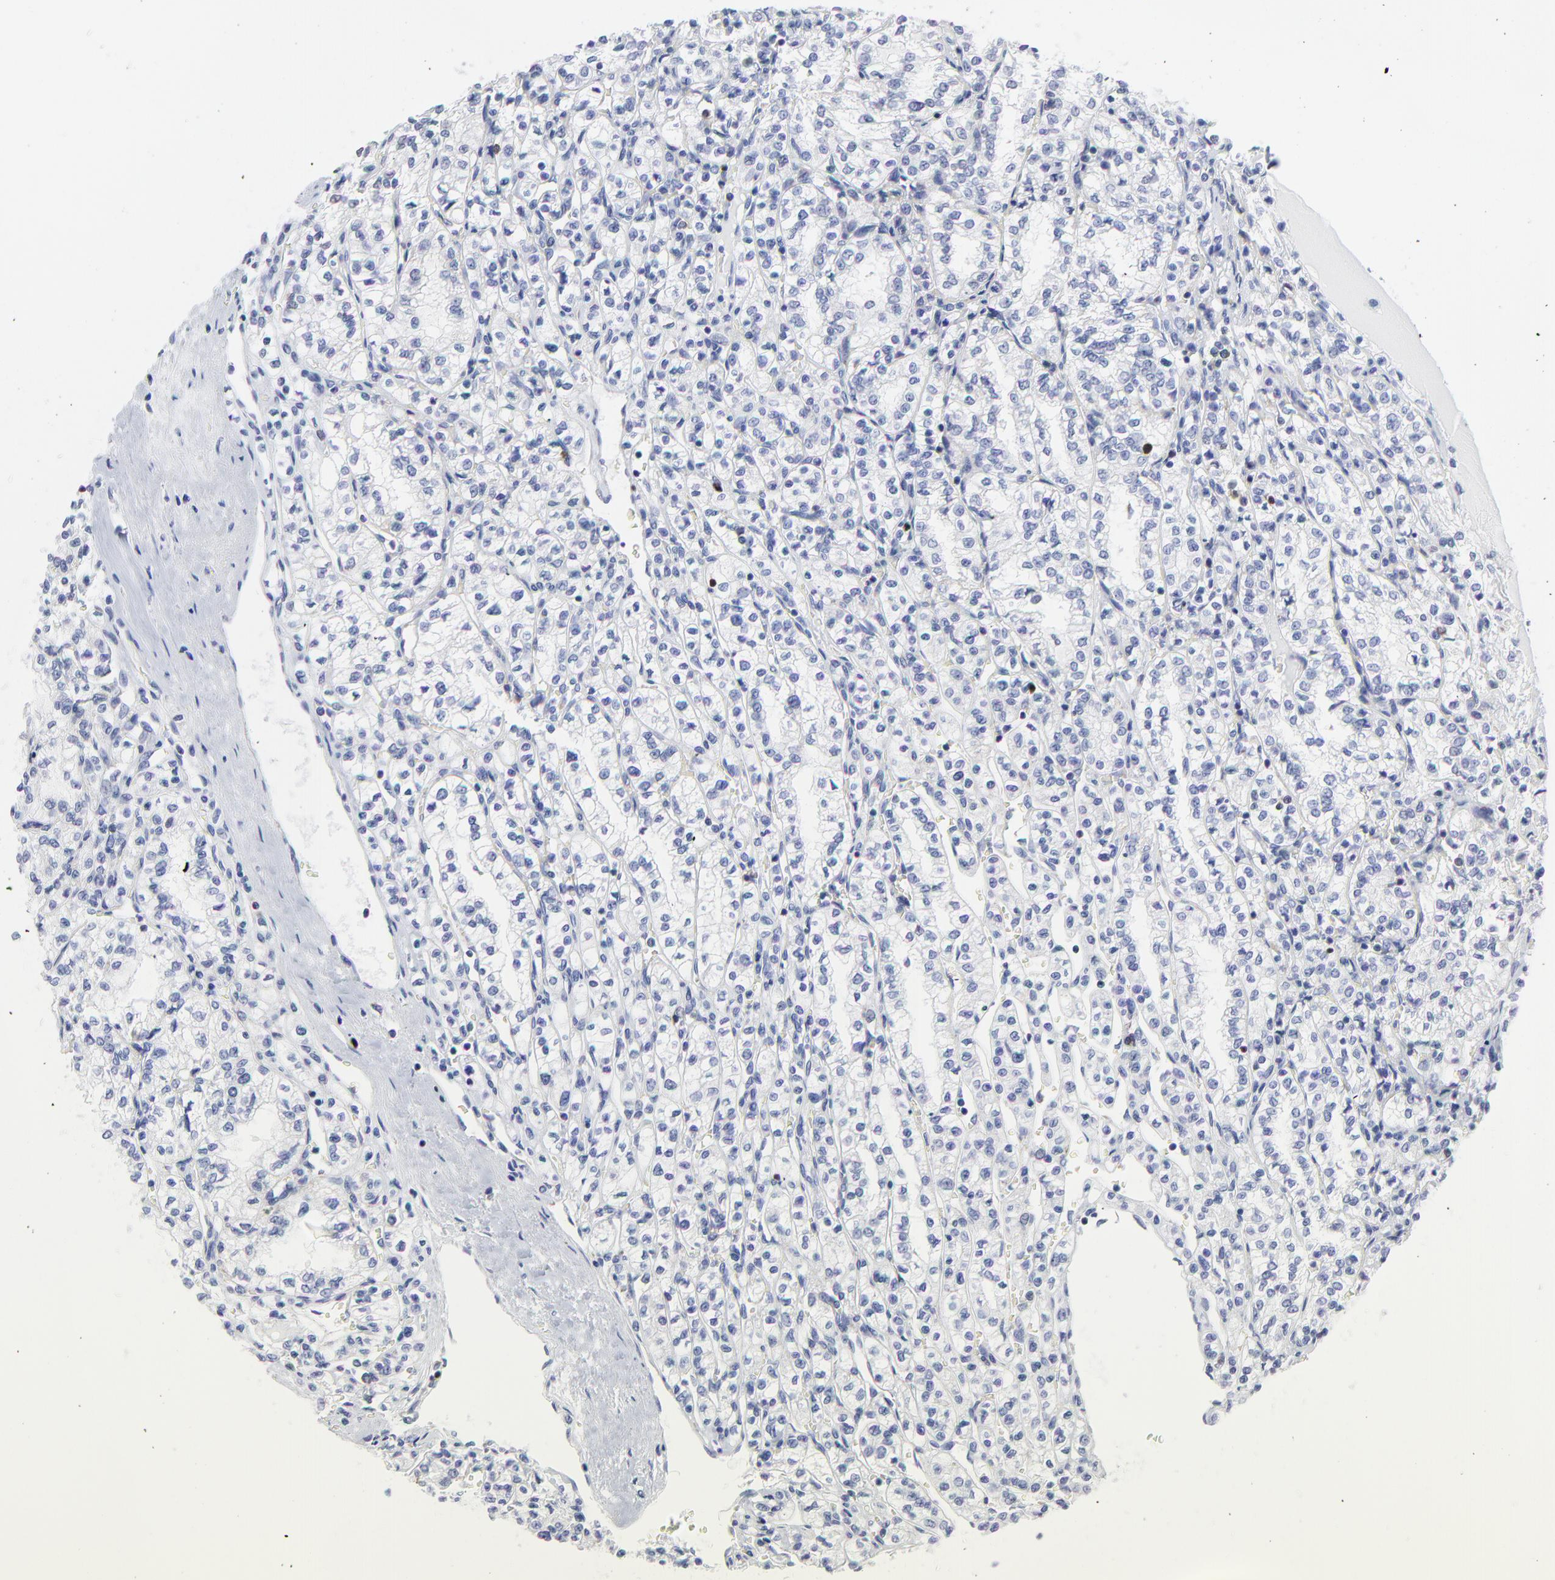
{"staining": {"intensity": "weak", "quantity": "<25%", "location": "nuclear"}, "tissue": "renal cancer", "cell_type": "Tumor cells", "image_type": "cancer", "snomed": [{"axis": "morphology", "description": "Adenocarcinoma, NOS"}, {"axis": "topography", "description": "Kidney"}], "caption": "Immunohistochemistry of renal adenocarcinoma reveals no staining in tumor cells. (Immunohistochemistry (ihc), brightfield microscopy, high magnification).", "gene": "NCAPH", "patient": {"sex": "male", "age": 61}}